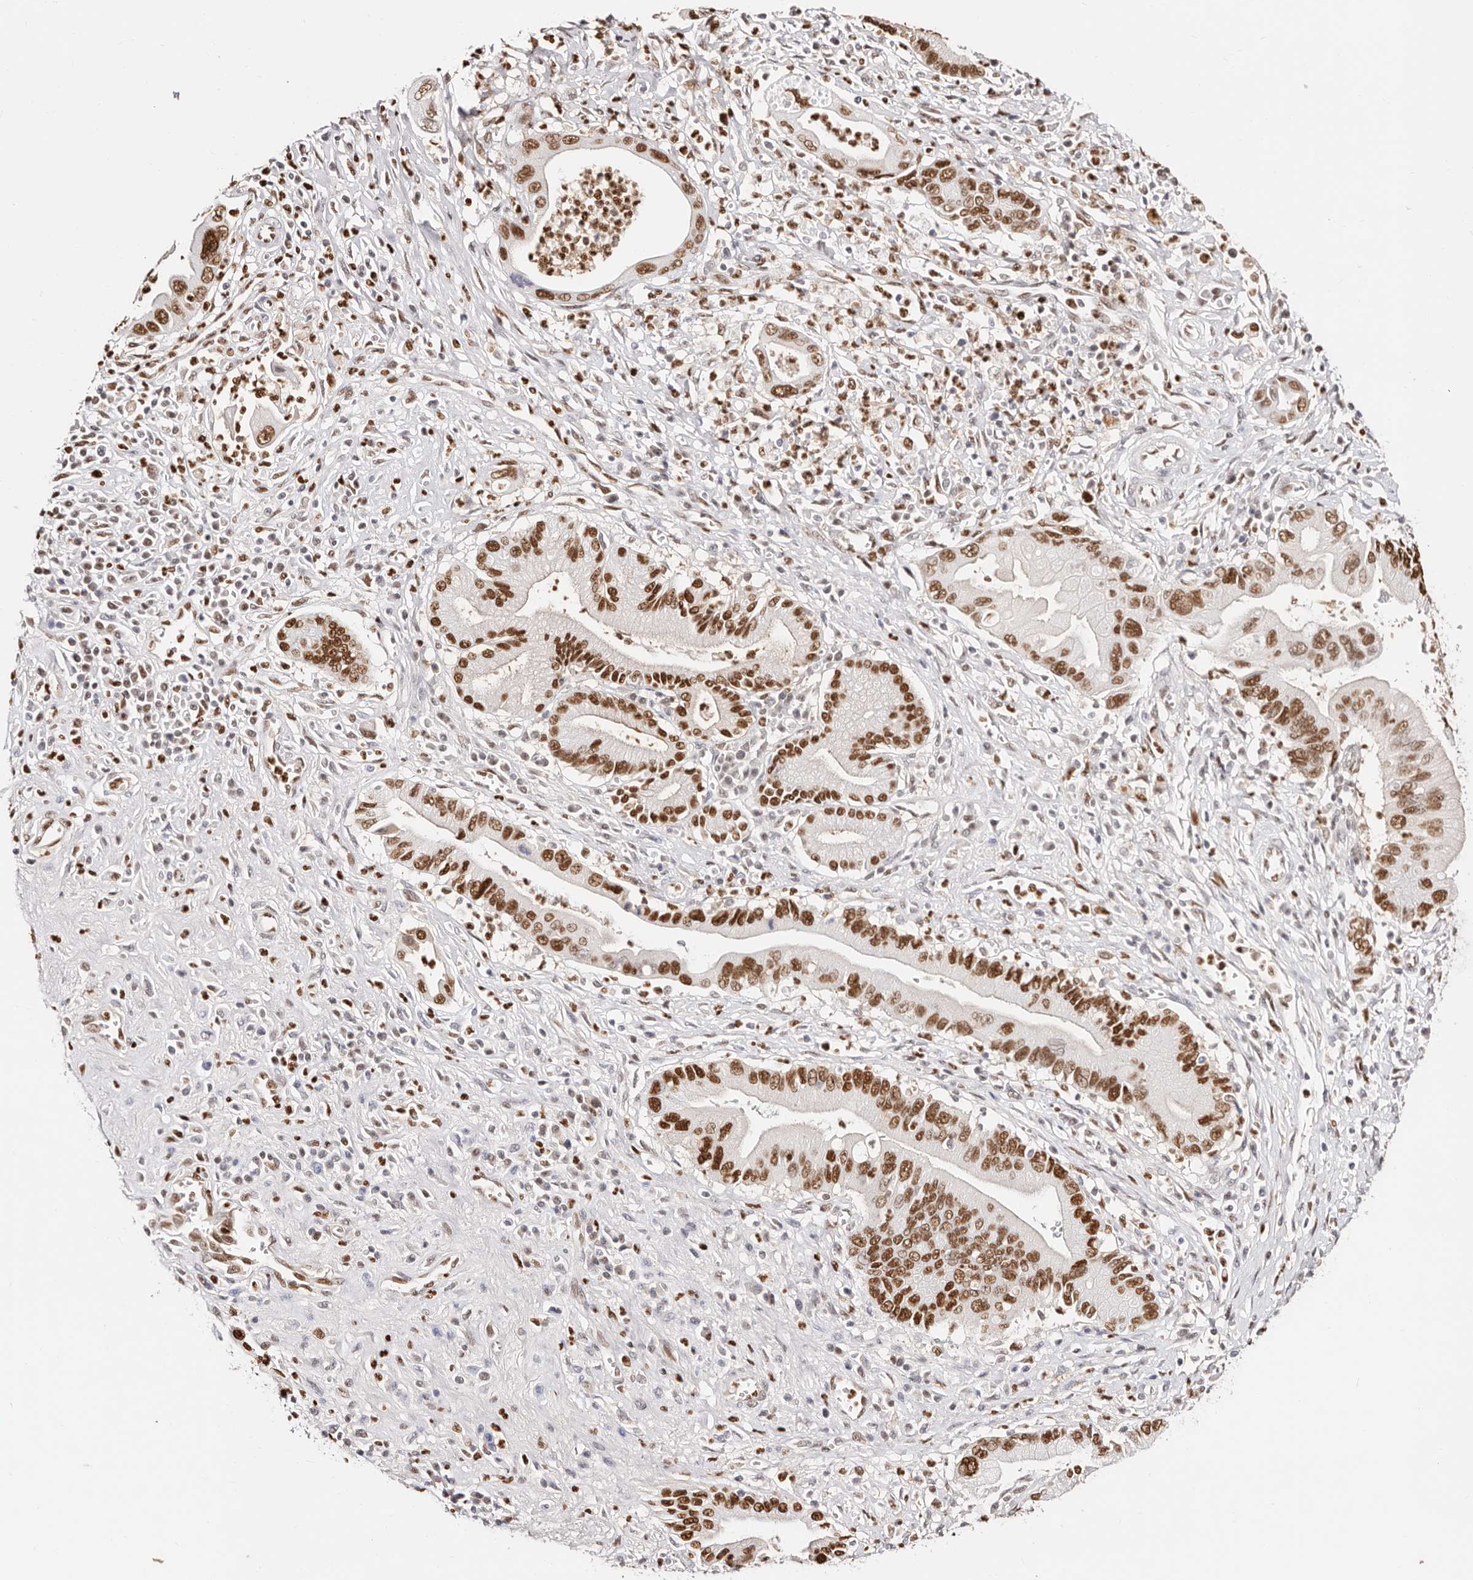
{"staining": {"intensity": "strong", "quantity": ">75%", "location": "nuclear"}, "tissue": "pancreatic cancer", "cell_type": "Tumor cells", "image_type": "cancer", "snomed": [{"axis": "morphology", "description": "Adenocarcinoma, NOS"}, {"axis": "topography", "description": "Pancreas"}], "caption": "Protein analysis of pancreatic cancer (adenocarcinoma) tissue shows strong nuclear positivity in approximately >75% of tumor cells.", "gene": "TKT", "patient": {"sex": "male", "age": 78}}